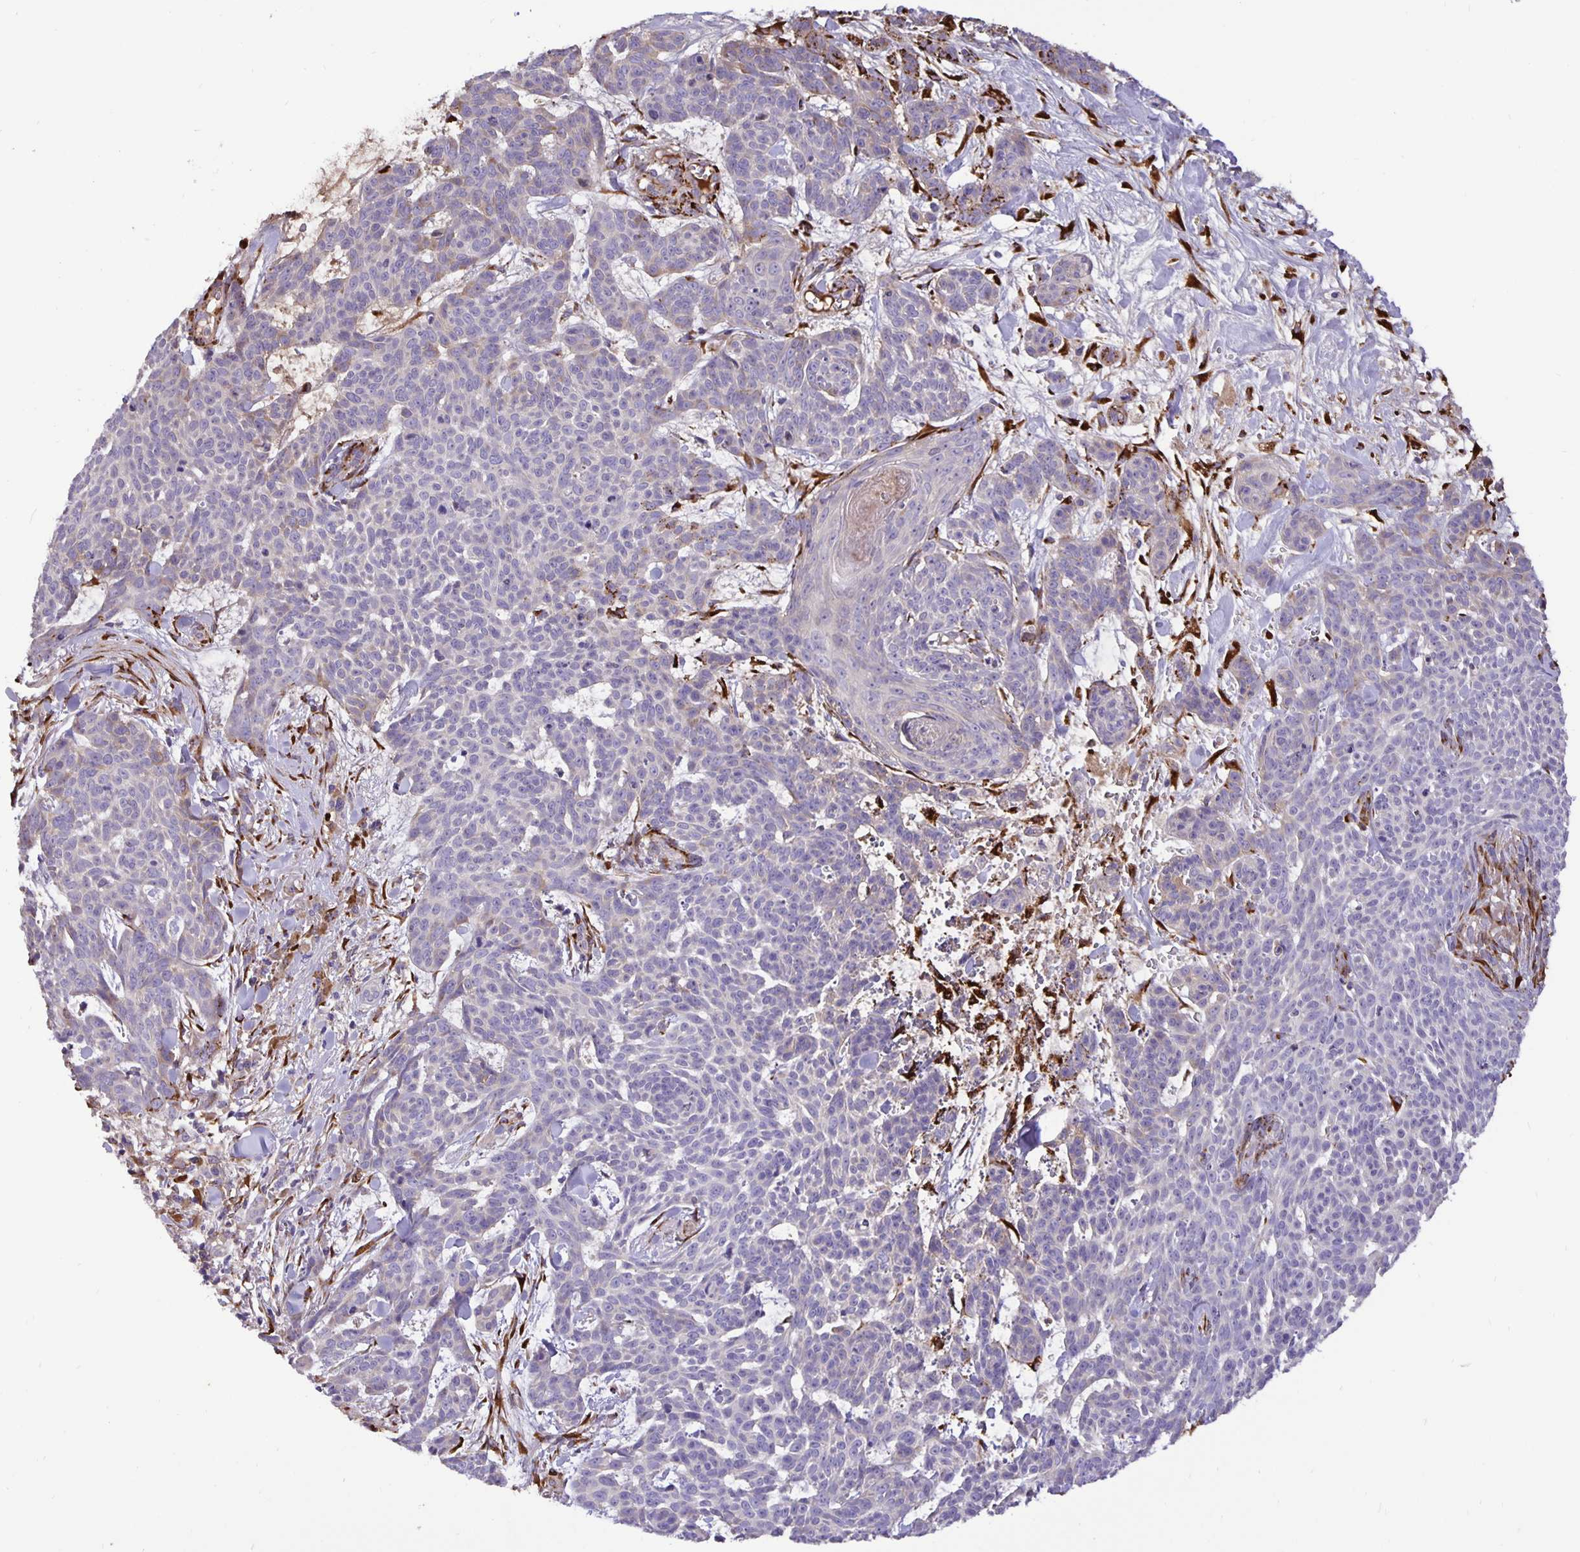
{"staining": {"intensity": "negative", "quantity": "none", "location": "none"}, "tissue": "skin cancer", "cell_type": "Tumor cells", "image_type": "cancer", "snomed": [{"axis": "morphology", "description": "Basal cell carcinoma"}, {"axis": "topography", "description": "Skin"}], "caption": "This photomicrograph is of skin basal cell carcinoma stained with IHC to label a protein in brown with the nuclei are counter-stained blue. There is no expression in tumor cells.", "gene": "EML6", "patient": {"sex": "female", "age": 93}}